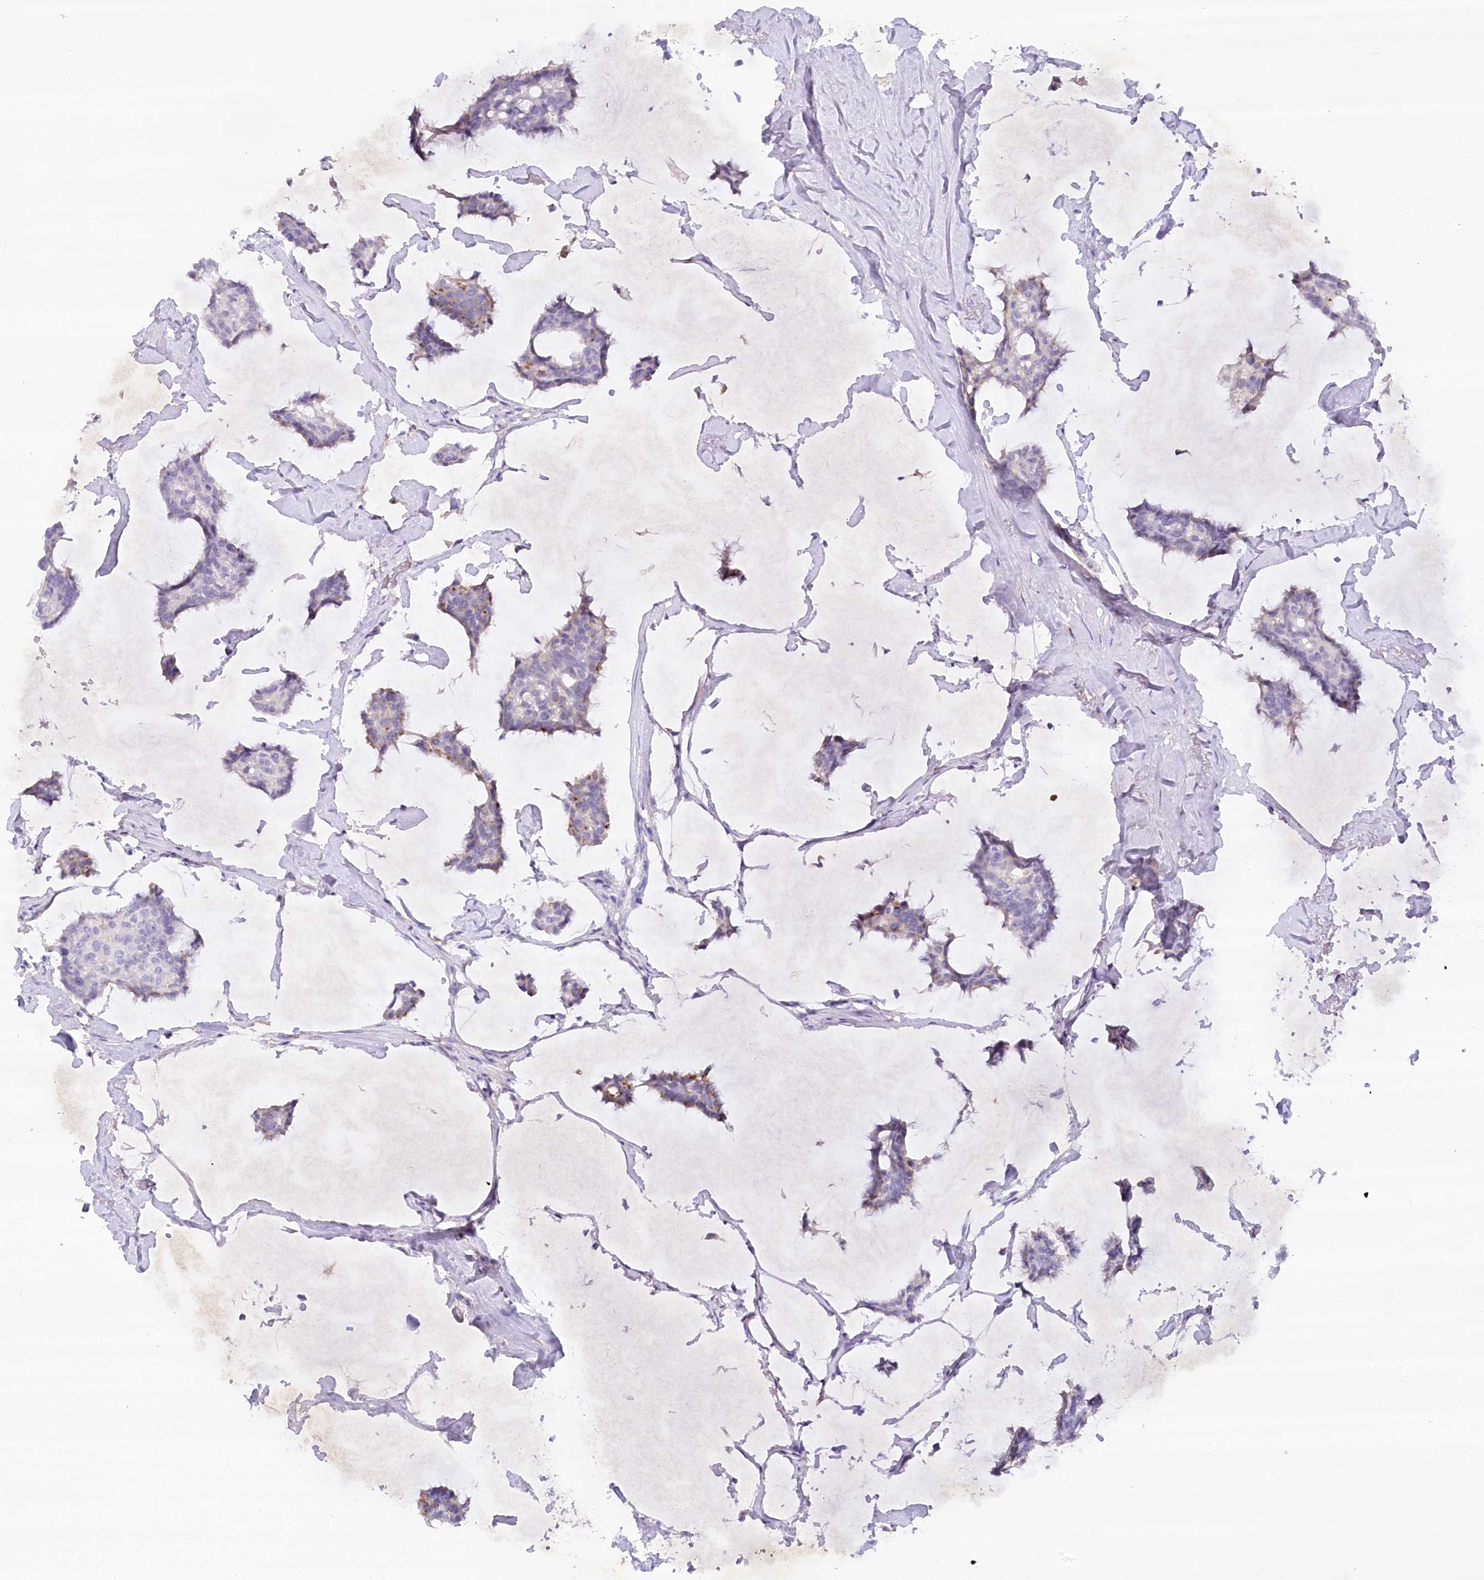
{"staining": {"intensity": "weak", "quantity": "<25%", "location": "cytoplasmic/membranous"}, "tissue": "breast cancer", "cell_type": "Tumor cells", "image_type": "cancer", "snomed": [{"axis": "morphology", "description": "Duct carcinoma"}, {"axis": "topography", "description": "Breast"}], "caption": "High power microscopy photomicrograph of an IHC histopathology image of breast cancer (infiltrating ductal carcinoma), revealing no significant staining in tumor cells.", "gene": "MYOZ1", "patient": {"sex": "female", "age": 93}}